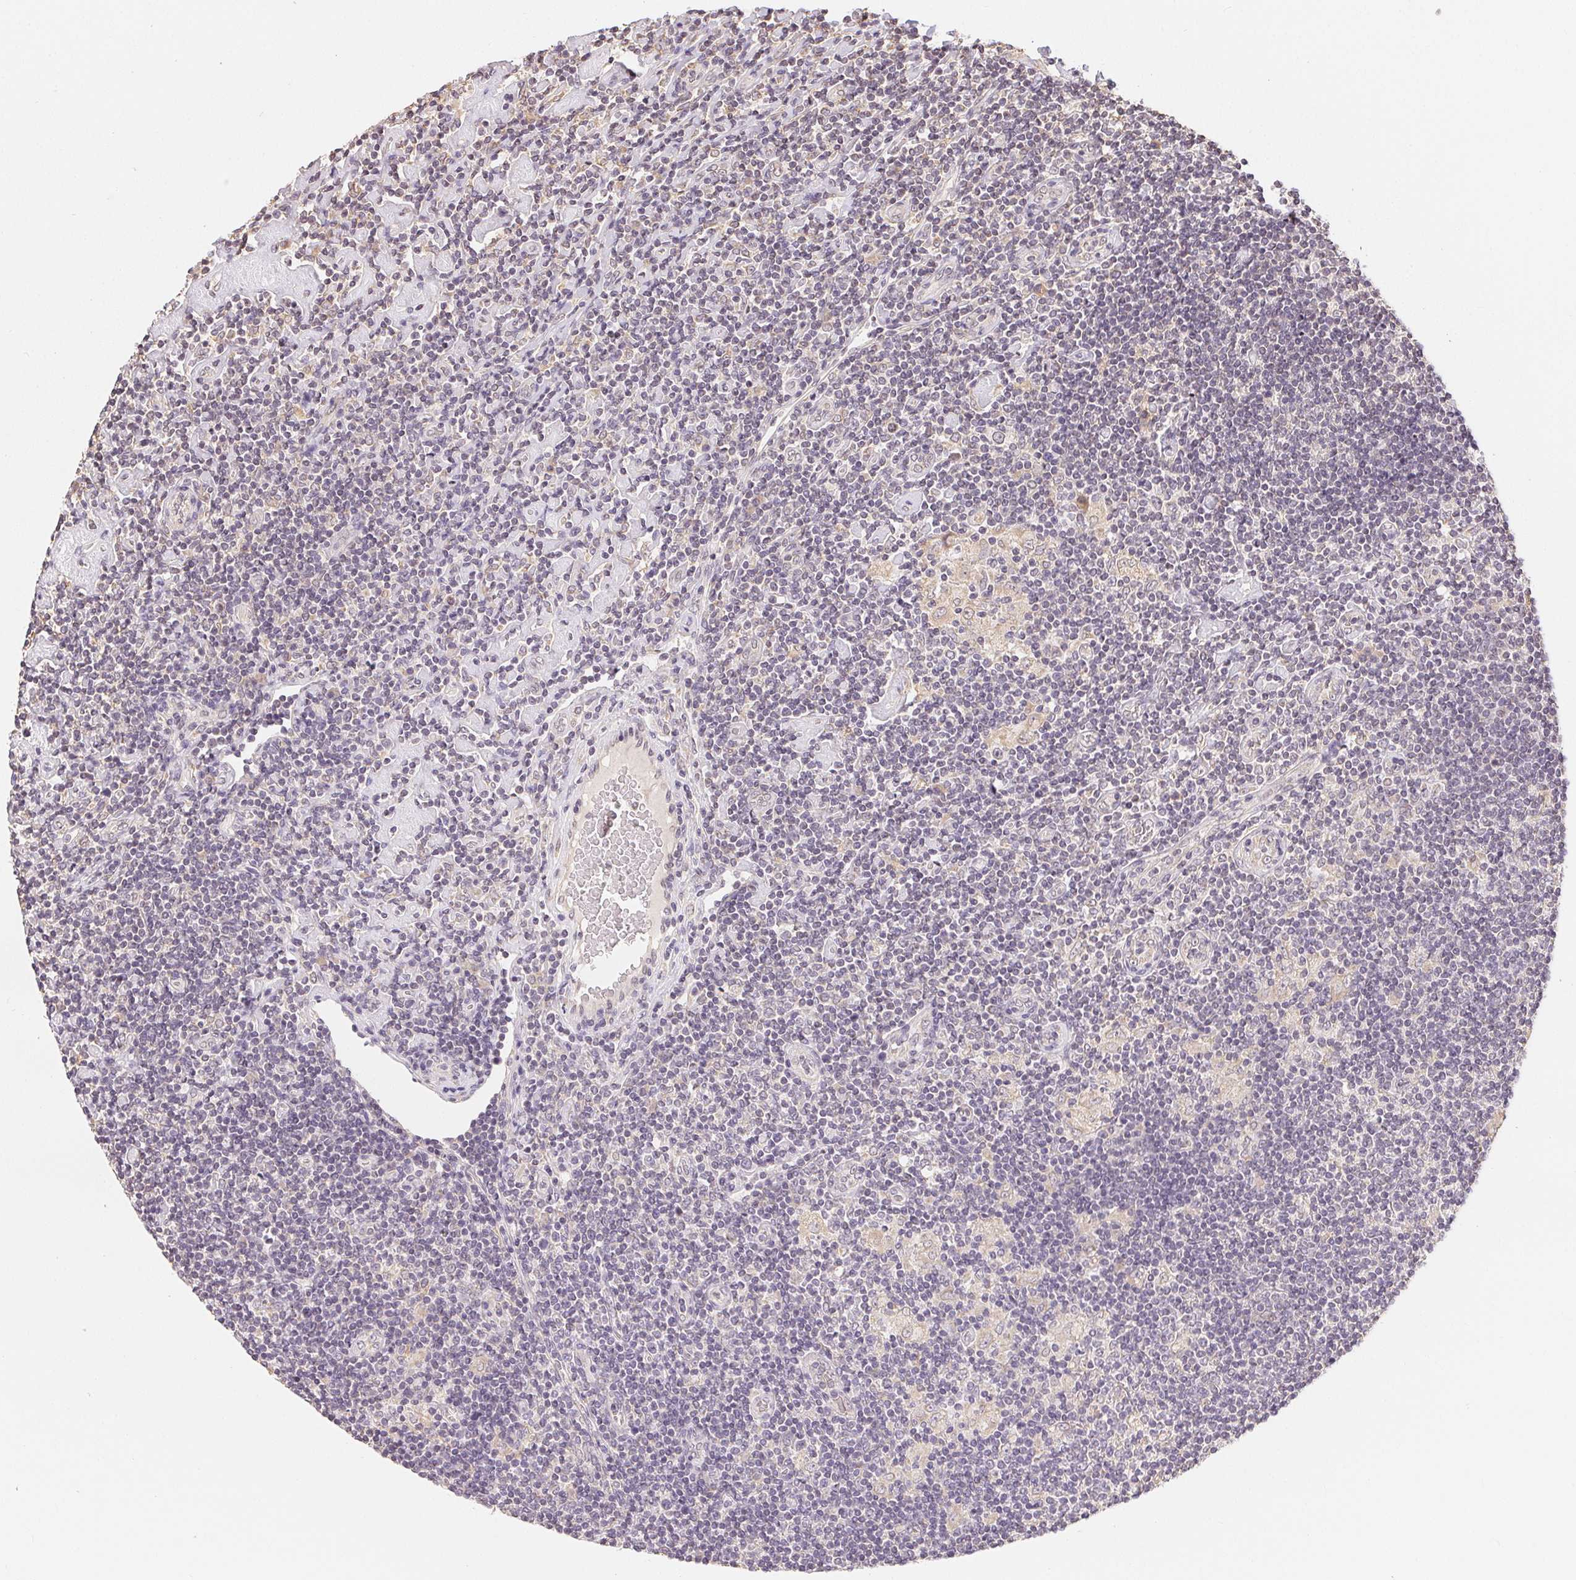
{"staining": {"intensity": "negative", "quantity": "none", "location": "none"}, "tissue": "lymphoma", "cell_type": "Tumor cells", "image_type": "cancer", "snomed": [{"axis": "morphology", "description": "Hodgkin's disease, NOS"}, {"axis": "topography", "description": "Lymph node"}], "caption": "Tumor cells show no significant protein expression in lymphoma. The staining is performed using DAB (3,3'-diaminobenzidine) brown chromogen with nuclei counter-stained in using hematoxylin.", "gene": "SEZ6L2", "patient": {"sex": "male", "age": 40}}